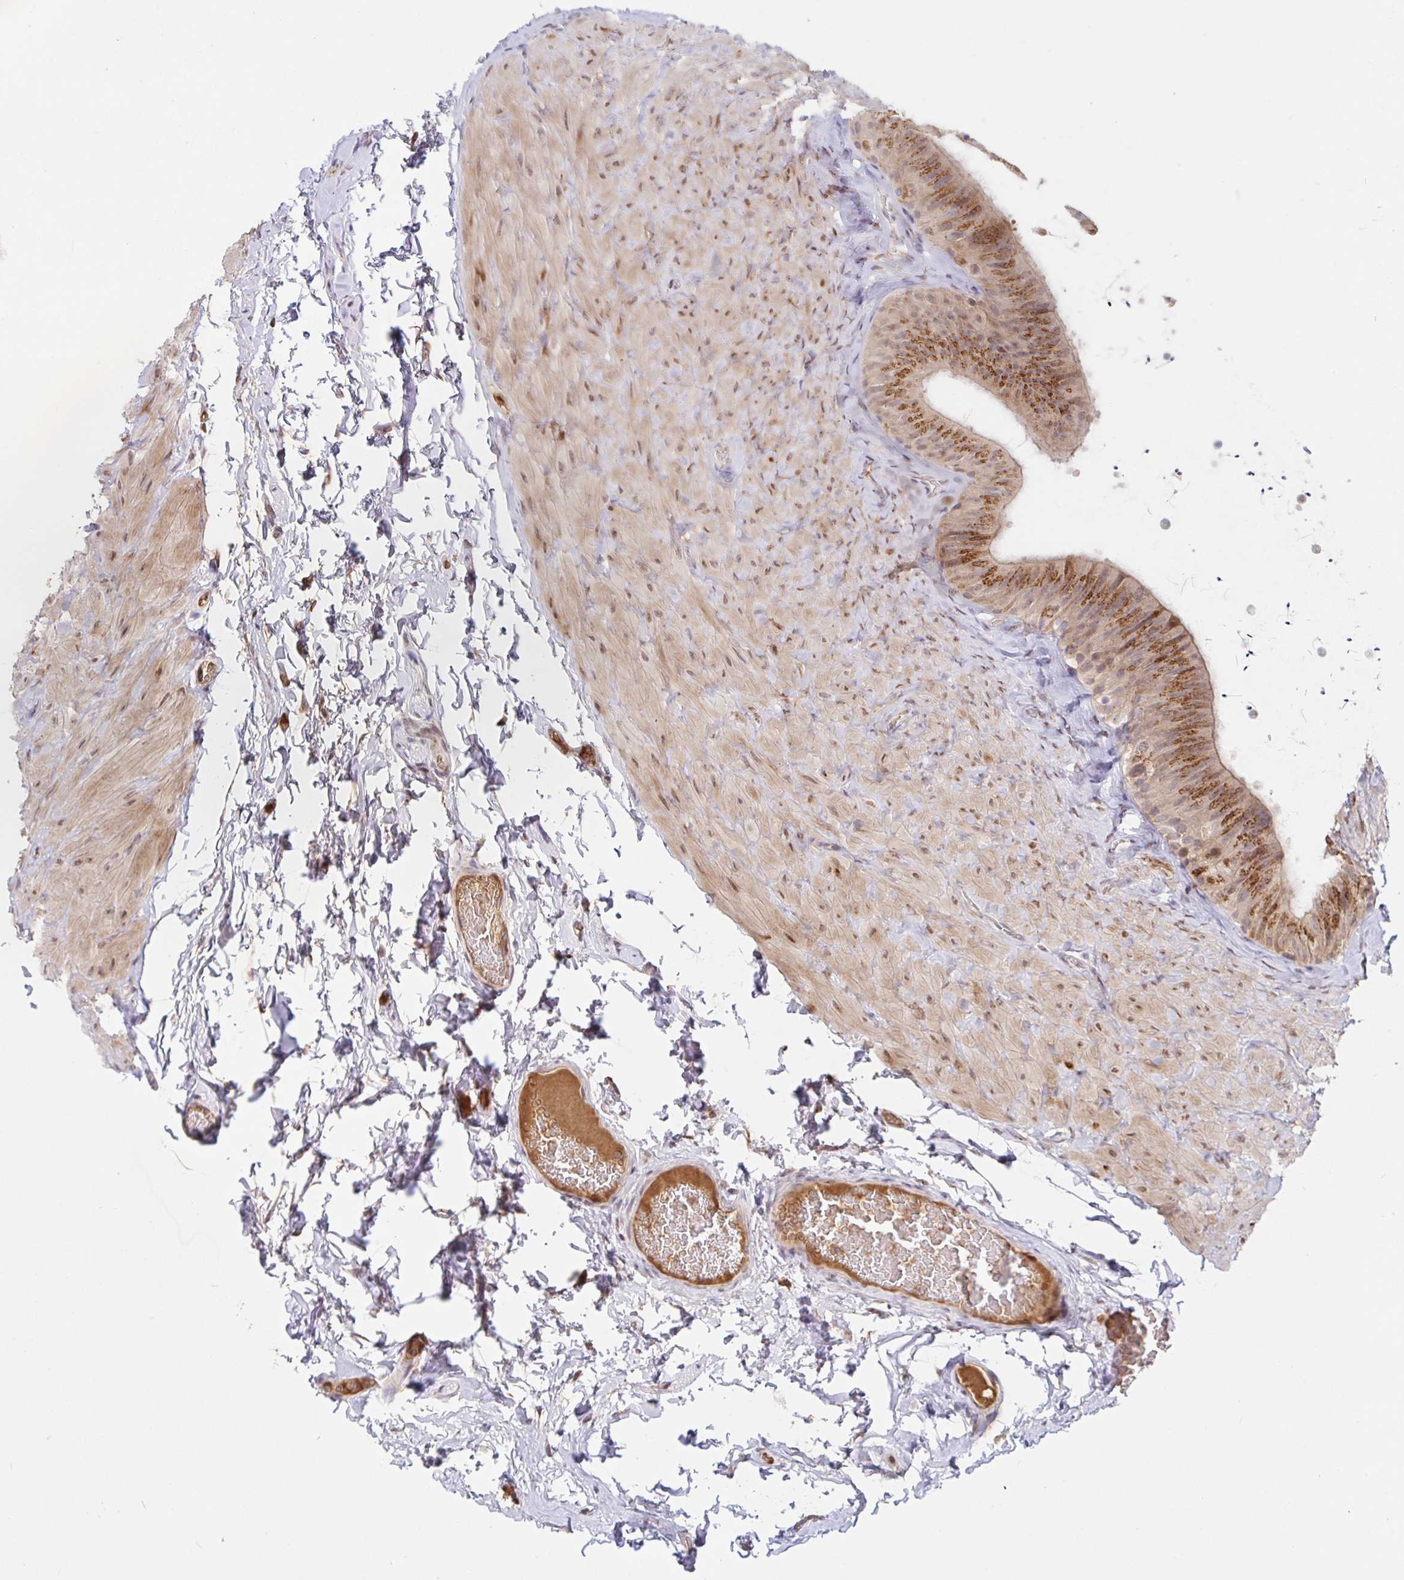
{"staining": {"intensity": "moderate", "quantity": ">75%", "location": "cytoplasmic/membranous"}, "tissue": "epididymis", "cell_type": "Glandular cells", "image_type": "normal", "snomed": [{"axis": "morphology", "description": "Normal tissue, NOS"}, {"axis": "topography", "description": "Epididymis, spermatic cord, NOS"}, {"axis": "topography", "description": "Epididymis"}], "caption": "The image displays a brown stain indicating the presence of a protein in the cytoplasmic/membranous of glandular cells in epididymis.", "gene": "LARP1", "patient": {"sex": "male", "age": 31}}